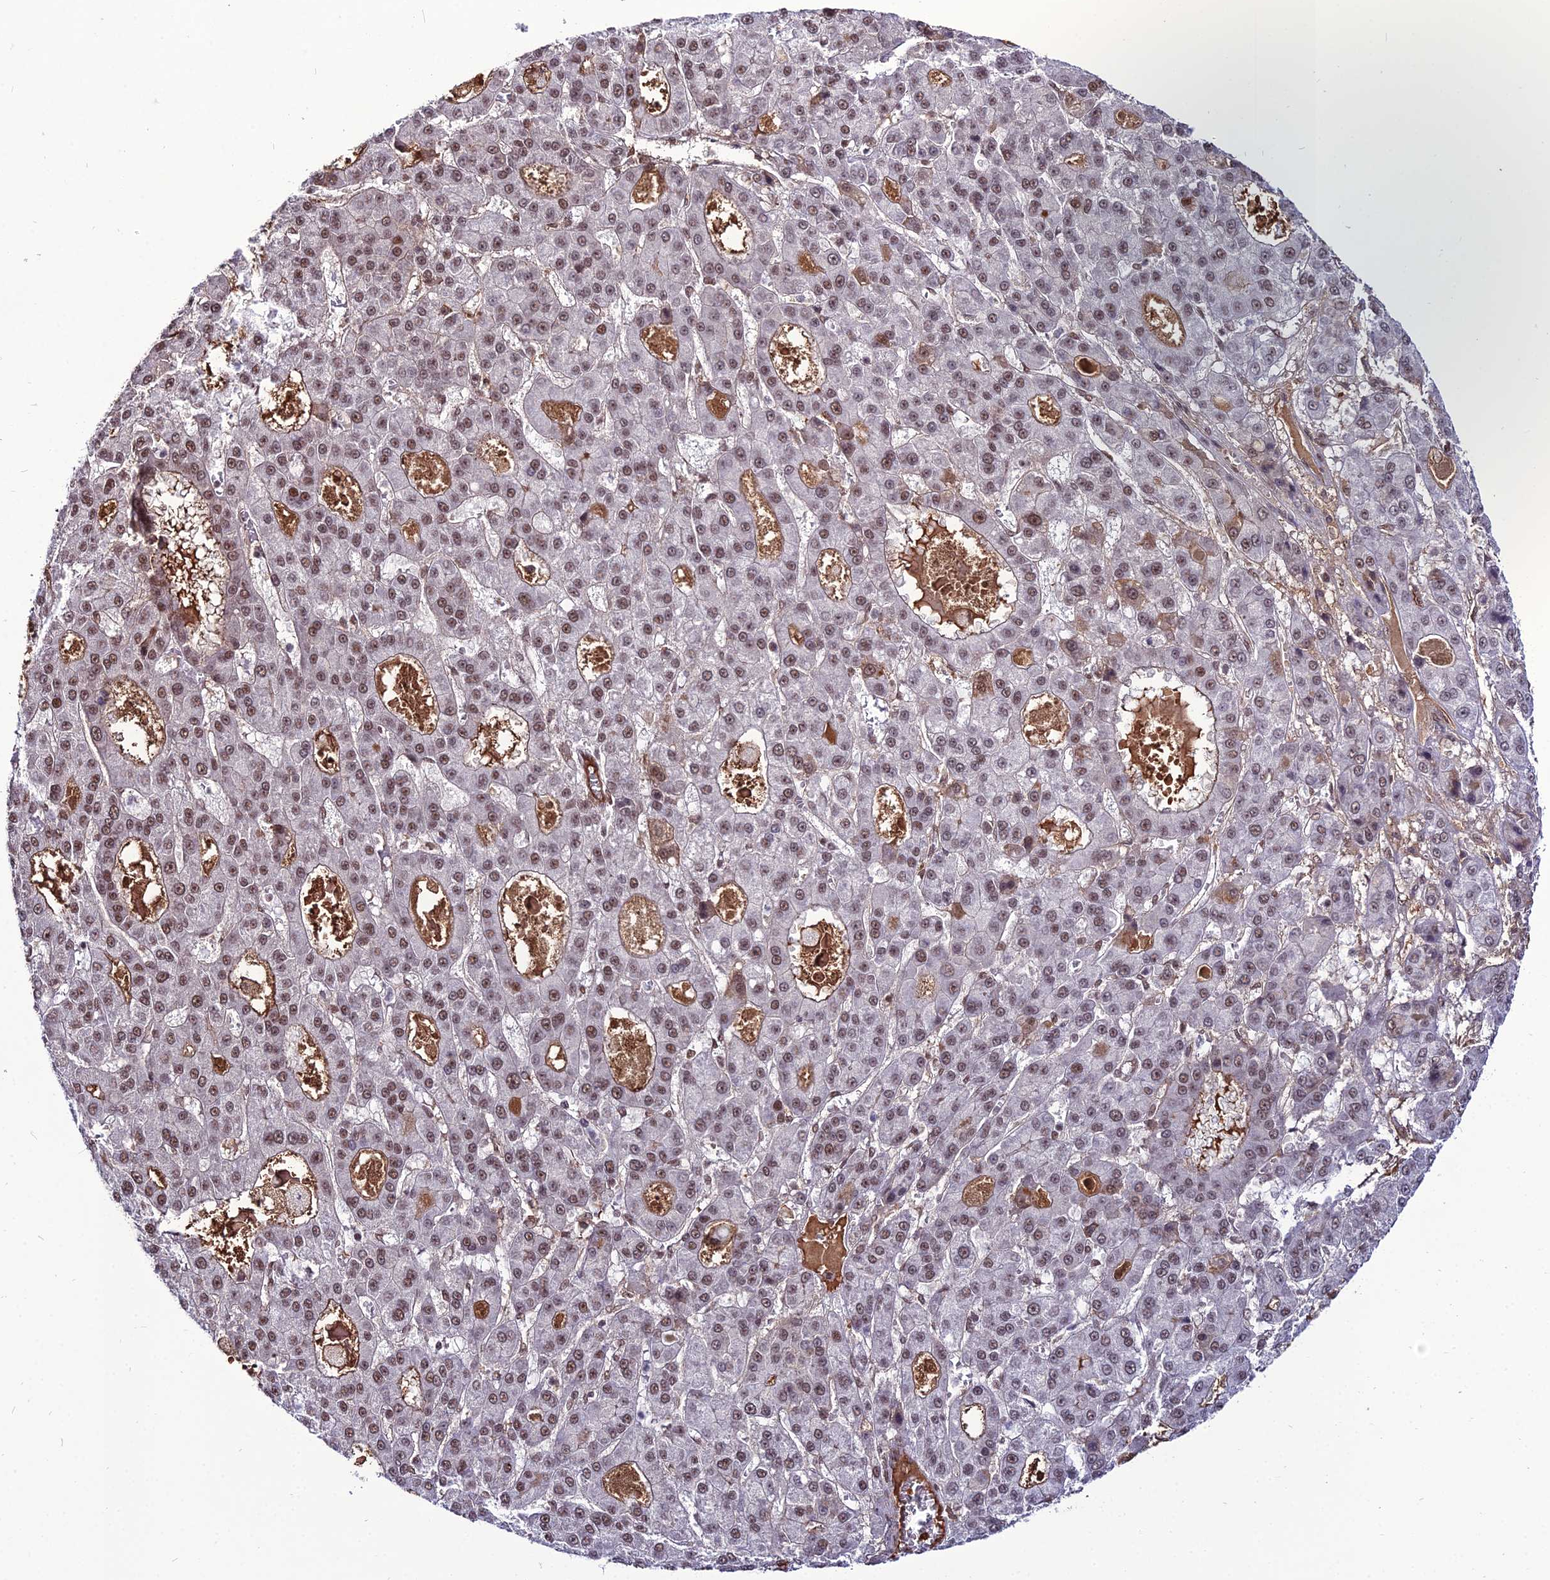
{"staining": {"intensity": "weak", "quantity": ">75%", "location": "nuclear"}, "tissue": "liver cancer", "cell_type": "Tumor cells", "image_type": "cancer", "snomed": [{"axis": "morphology", "description": "Carcinoma, Hepatocellular, NOS"}, {"axis": "topography", "description": "Liver"}], "caption": "Tumor cells display weak nuclear staining in approximately >75% of cells in liver hepatocellular carcinoma. The staining is performed using DAB (3,3'-diaminobenzidine) brown chromogen to label protein expression. The nuclei are counter-stained blue using hematoxylin.", "gene": "RBM12", "patient": {"sex": "male", "age": 70}}